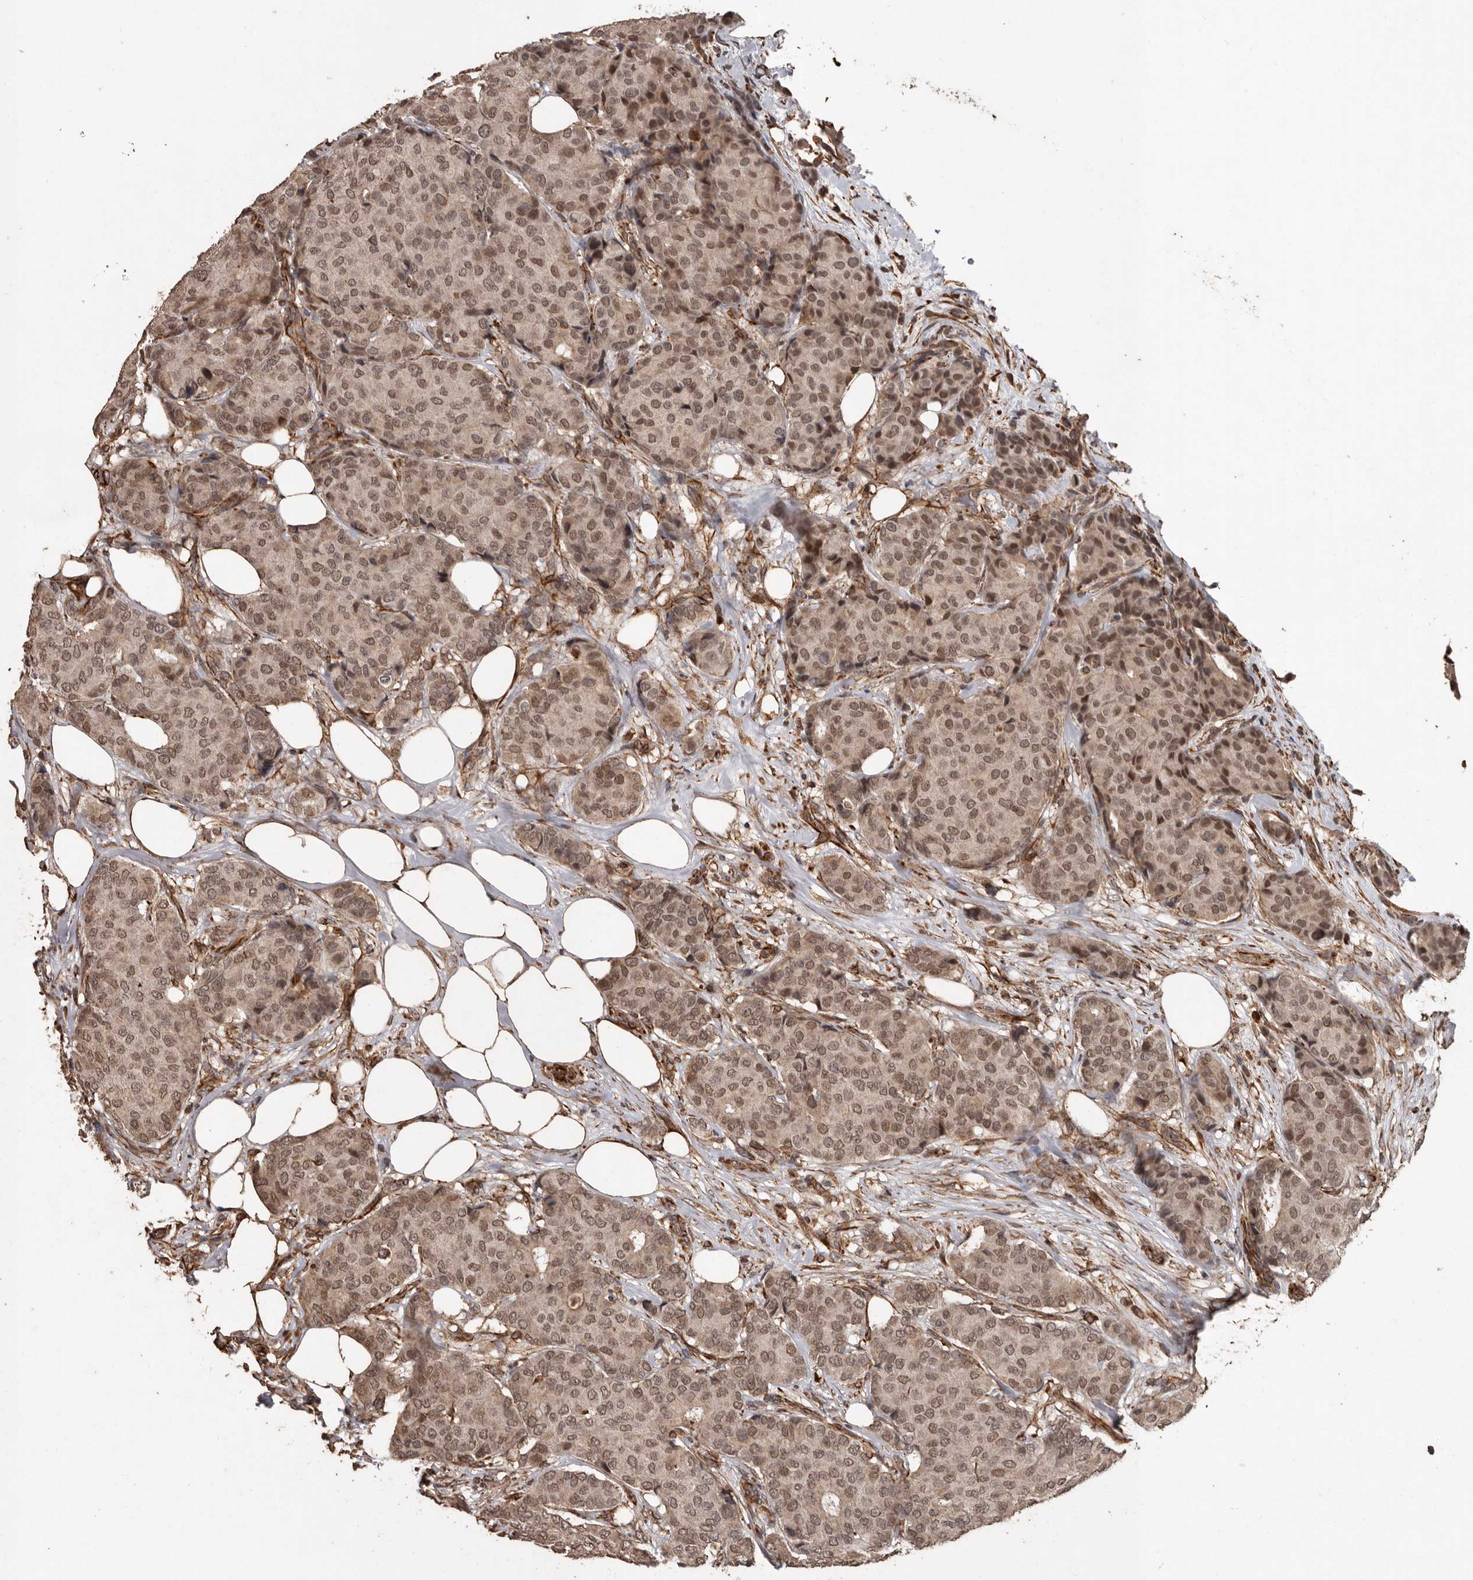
{"staining": {"intensity": "moderate", "quantity": ">75%", "location": "cytoplasmic/membranous,nuclear"}, "tissue": "breast cancer", "cell_type": "Tumor cells", "image_type": "cancer", "snomed": [{"axis": "morphology", "description": "Duct carcinoma"}, {"axis": "topography", "description": "Breast"}], "caption": "Tumor cells exhibit medium levels of moderate cytoplasmic/membranous and nuclear positivity in approximately >75% of cells in human breast intraductal carcinoma.", "gene": "BRAT1", "patient": {"sex": "female", "age": 75}}